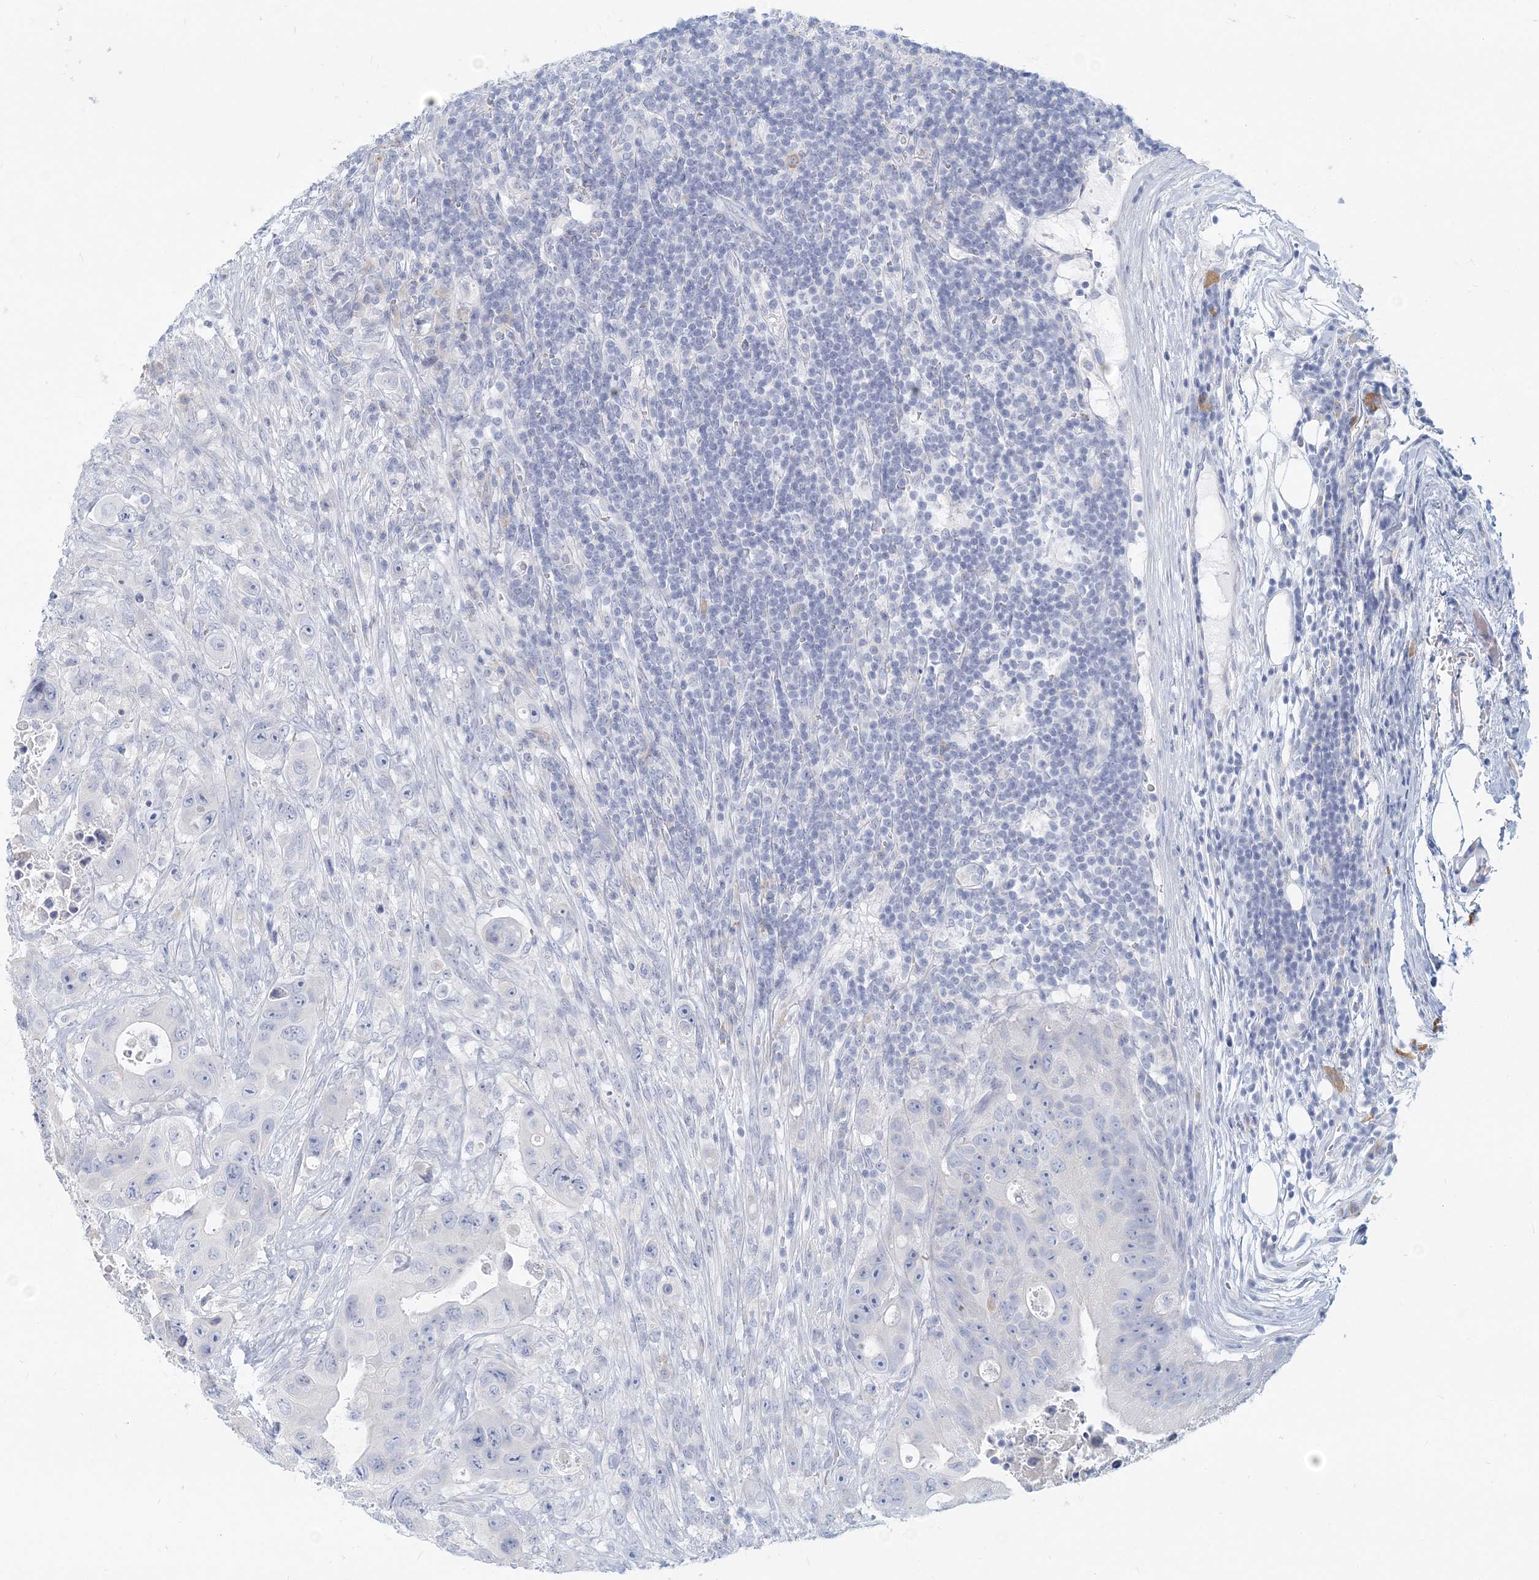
{"staining": {"intensity": "negative", "quantity": "none", "location": "none"}, "tissue": "colorectal cancer", "cell_type": "Tumor cells", "image_type": "cancer", "snomed": [{"axis": "morphology", "description": "Adenocarcinoma, NOS"}, {"axis": "topography", "description": "Colon"}], "caption": "Immunohistochemistry micrograph of neoplastic tissue: human colorectal cancer stained with DAB (3,3'-diaminobenzidine) shows no significant protein staining in tumor cells.", "gene": "CSN1S1", "patient": {"sex": "female", "age": 46}}